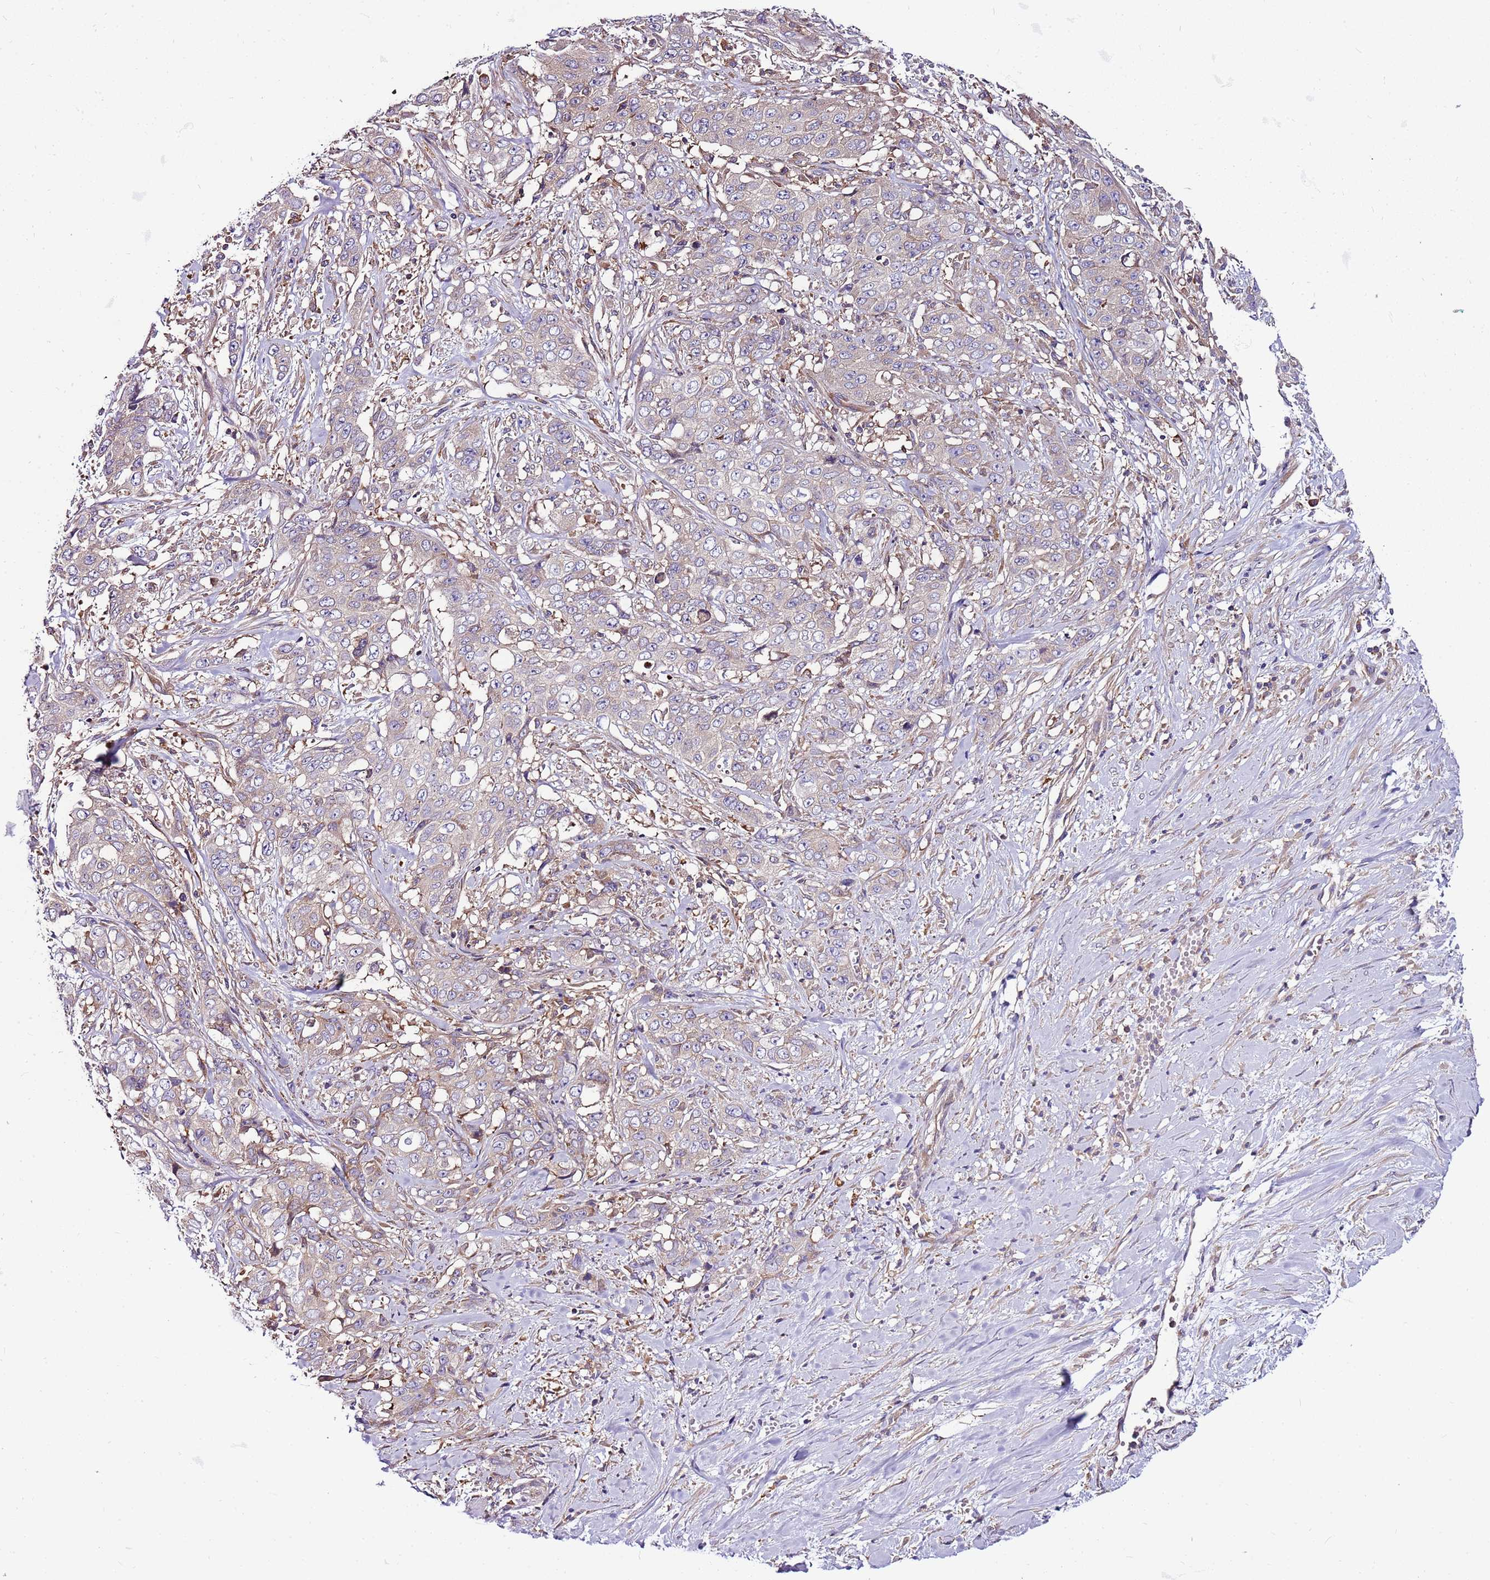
{"staining": {"intensity": "negative", "quantity": "none", "location": "none"}, "tissue": "stomach cancer", "cell_type": "Tumor cells", "image_type": "cancer", "snomed": [{"axis": "morphology", "description": "Adenocarcinoma, NOS"}, {"axis": "topography", "description": "Stomach, upper"}], "caption": "Immunohistochemical staining of adenocarcinoma (stomach) exhibits no significant positivity in tumor cells. Nuclei are stained in blue.", "gene": "ATXN2L", "patient": {"sex": "male", "age": 62}}